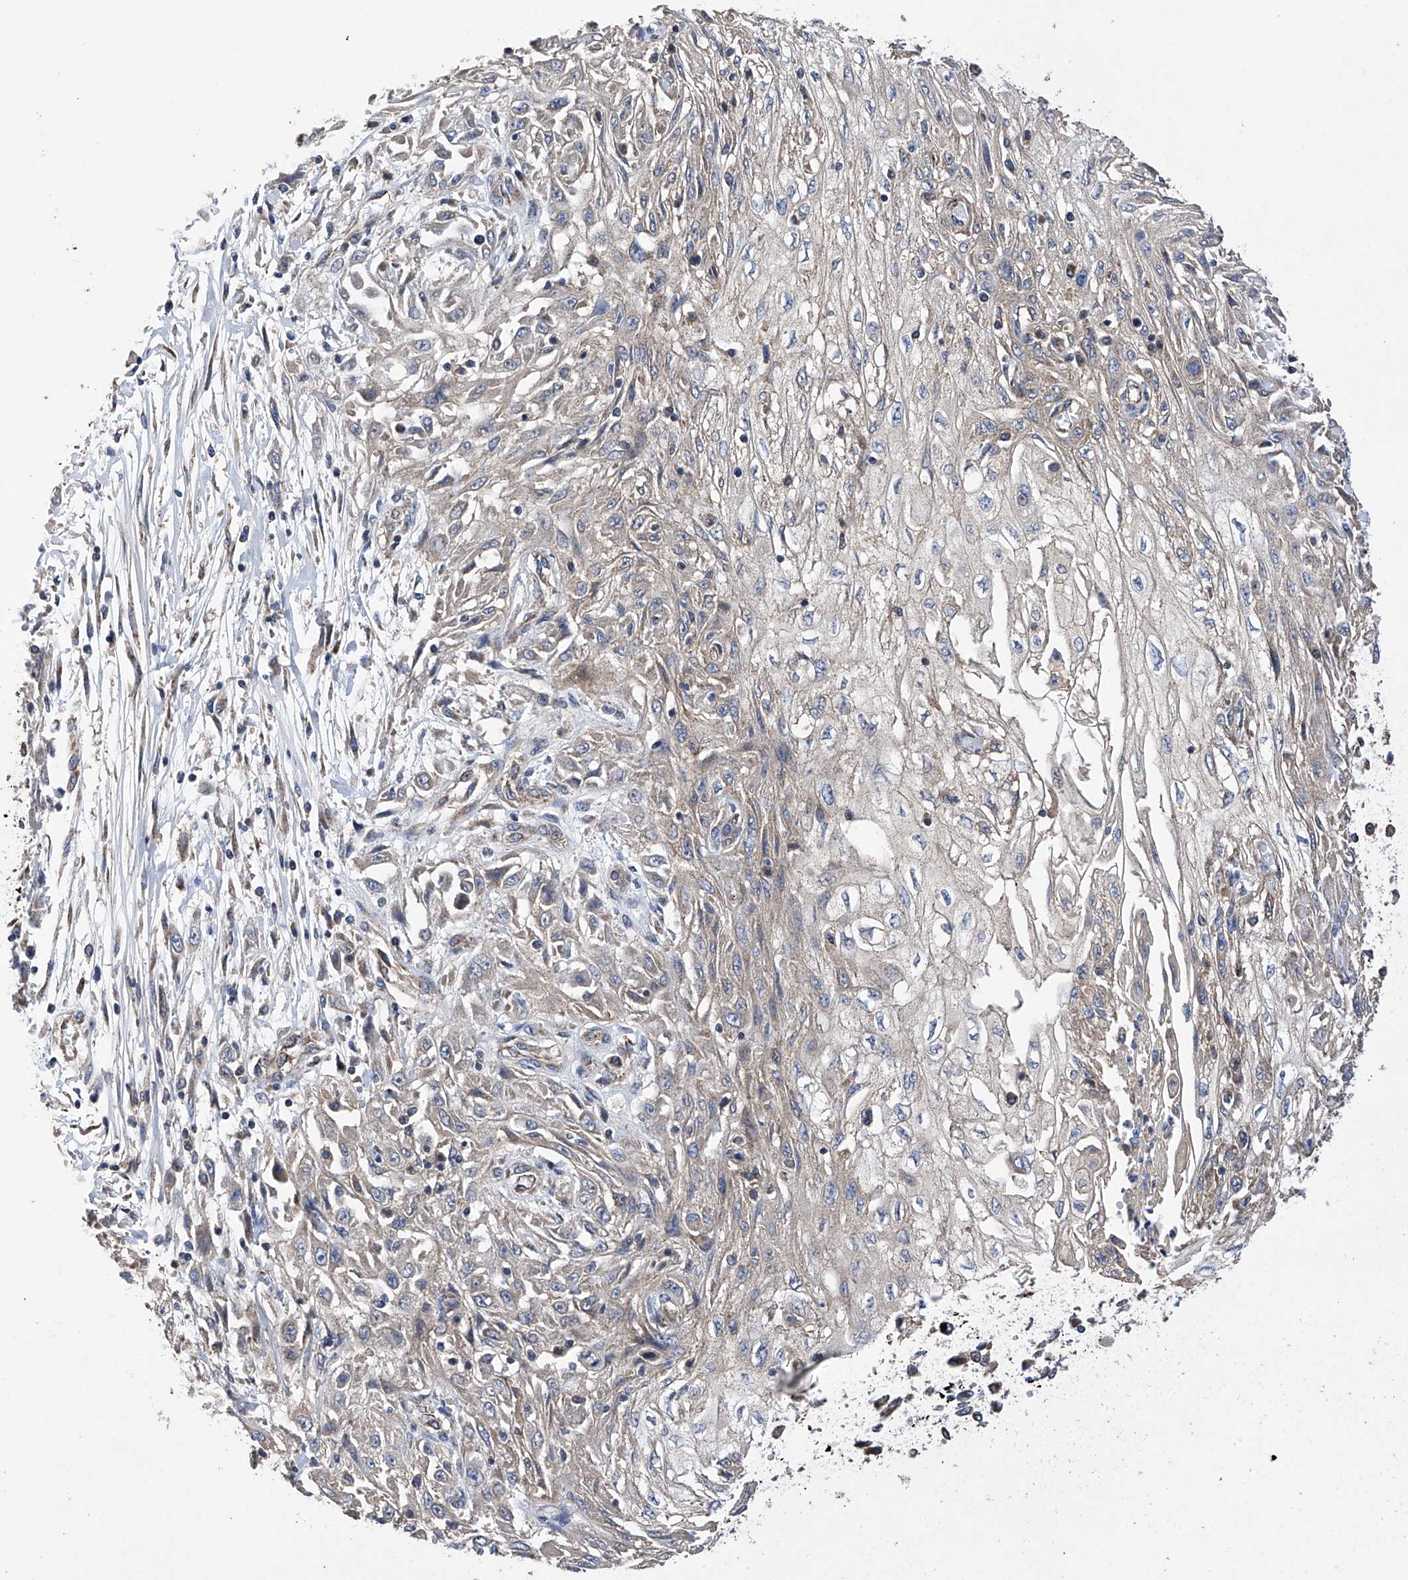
{"staining": {"intensity": "negative", "quantity": "none", "location": "none"}, "tissue": "skin cancer", "cell_type": "Tumor cells", "image_type": "cancer", "snomed": [{"axis": "morphology", "description": "Squamous cell carcinoma, NOS"}, {"axis": "morphology", "description": "Squamous cell carcinoma, metastatic, NOS"}, {"axis": "topography", "description": "Skin"}, {"axis": "topography", "description": "Lymph node"}], "caption": "An immunohistochemistry (IHC) image of squamous cell carcinoma (skin) is shown. There is no staining in tumor cells of squamous cell carcinoma (skin). Nuclei are stained in blue.", "gene": "EFCAB2", "patient": {"sex": "male", "age": 75}}